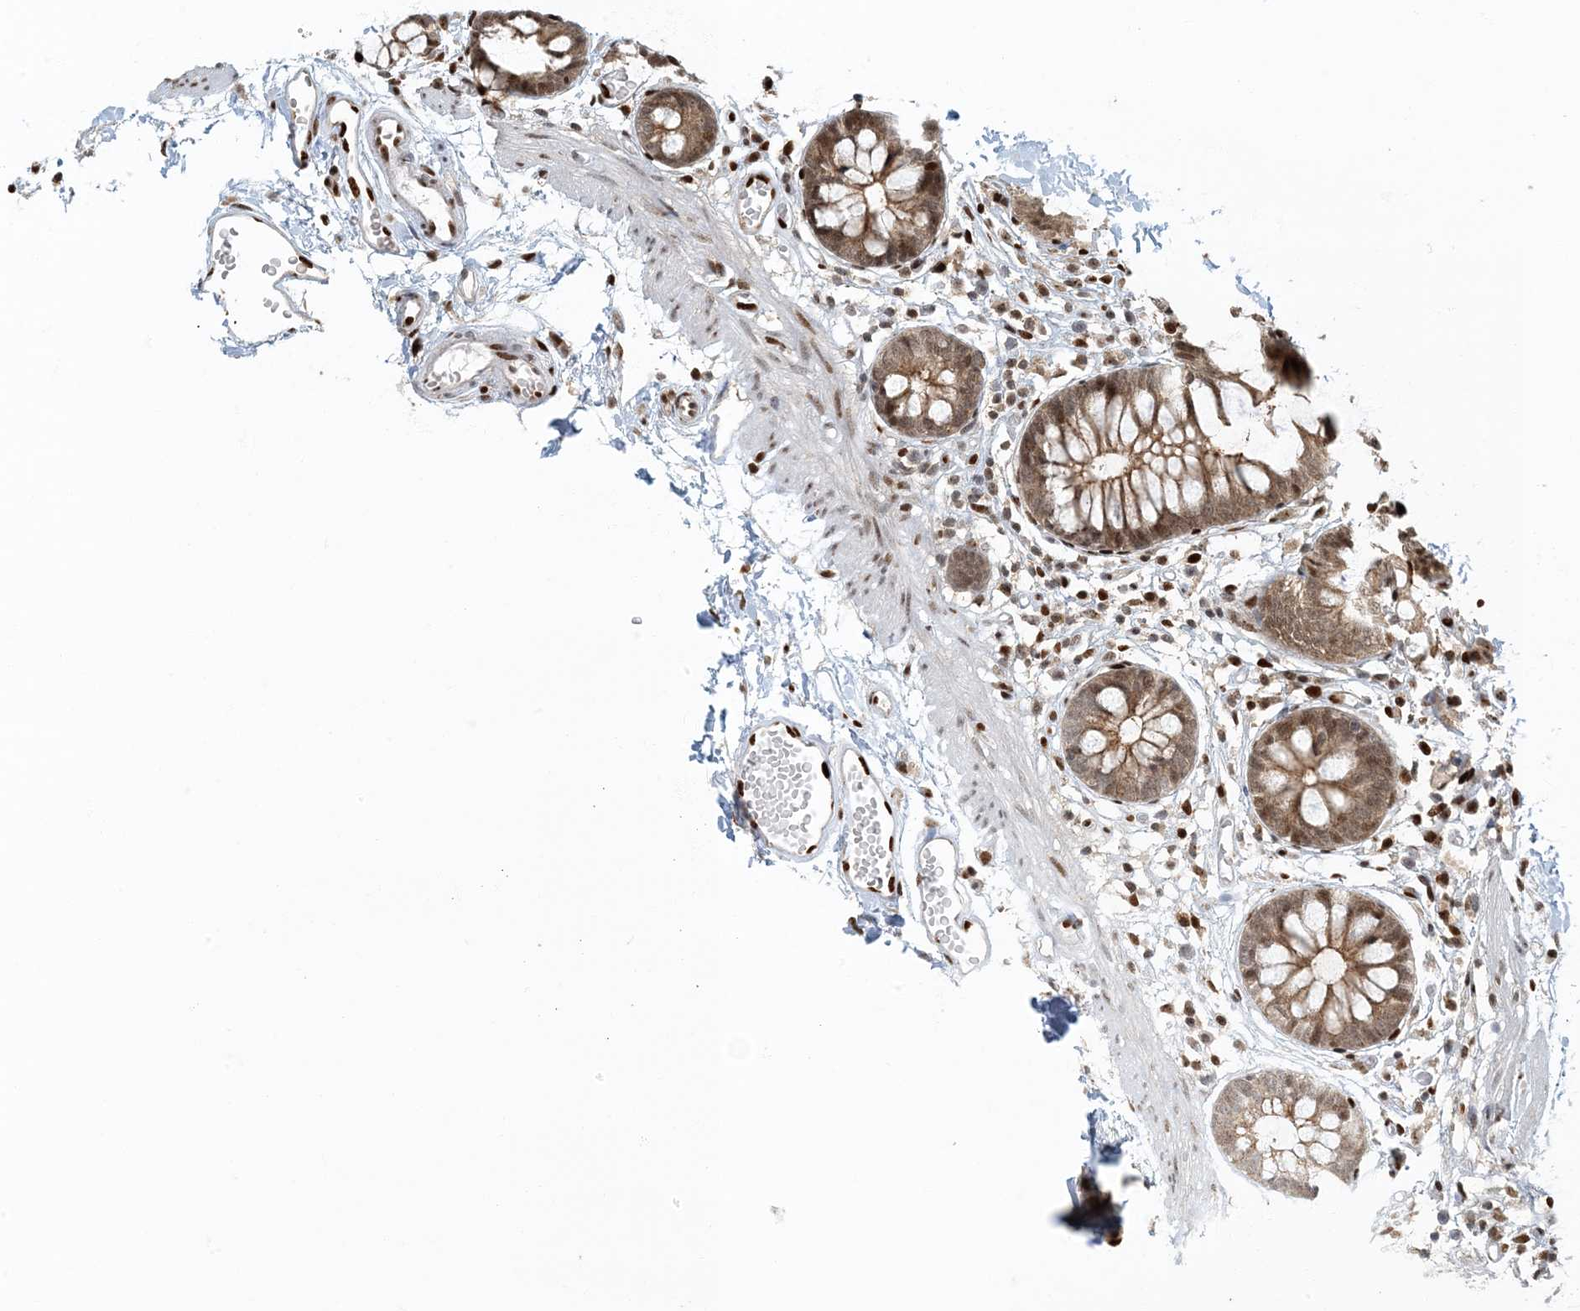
{"staining": {"intensity": "strong", "quantity": ">75%", "location": "nuclear"}, "tissue": "colon", "cell_type": "Endothelial cells", "image_type": "normal", "snomed": [{"axis": "morphology", "description": "Normal tissue, NOS"}, {"axis": "topography", "description": "Colon"}], "caption": "This histopathology image exhibits unremarkable colon stained with IHC to label a protein in brown. The nuclear of endothelial cells show strong positivity for the protein. Nuclei are counter-stained blue.", "gene": "MBD1", "patient": {"sex": "male", "age": 56}}